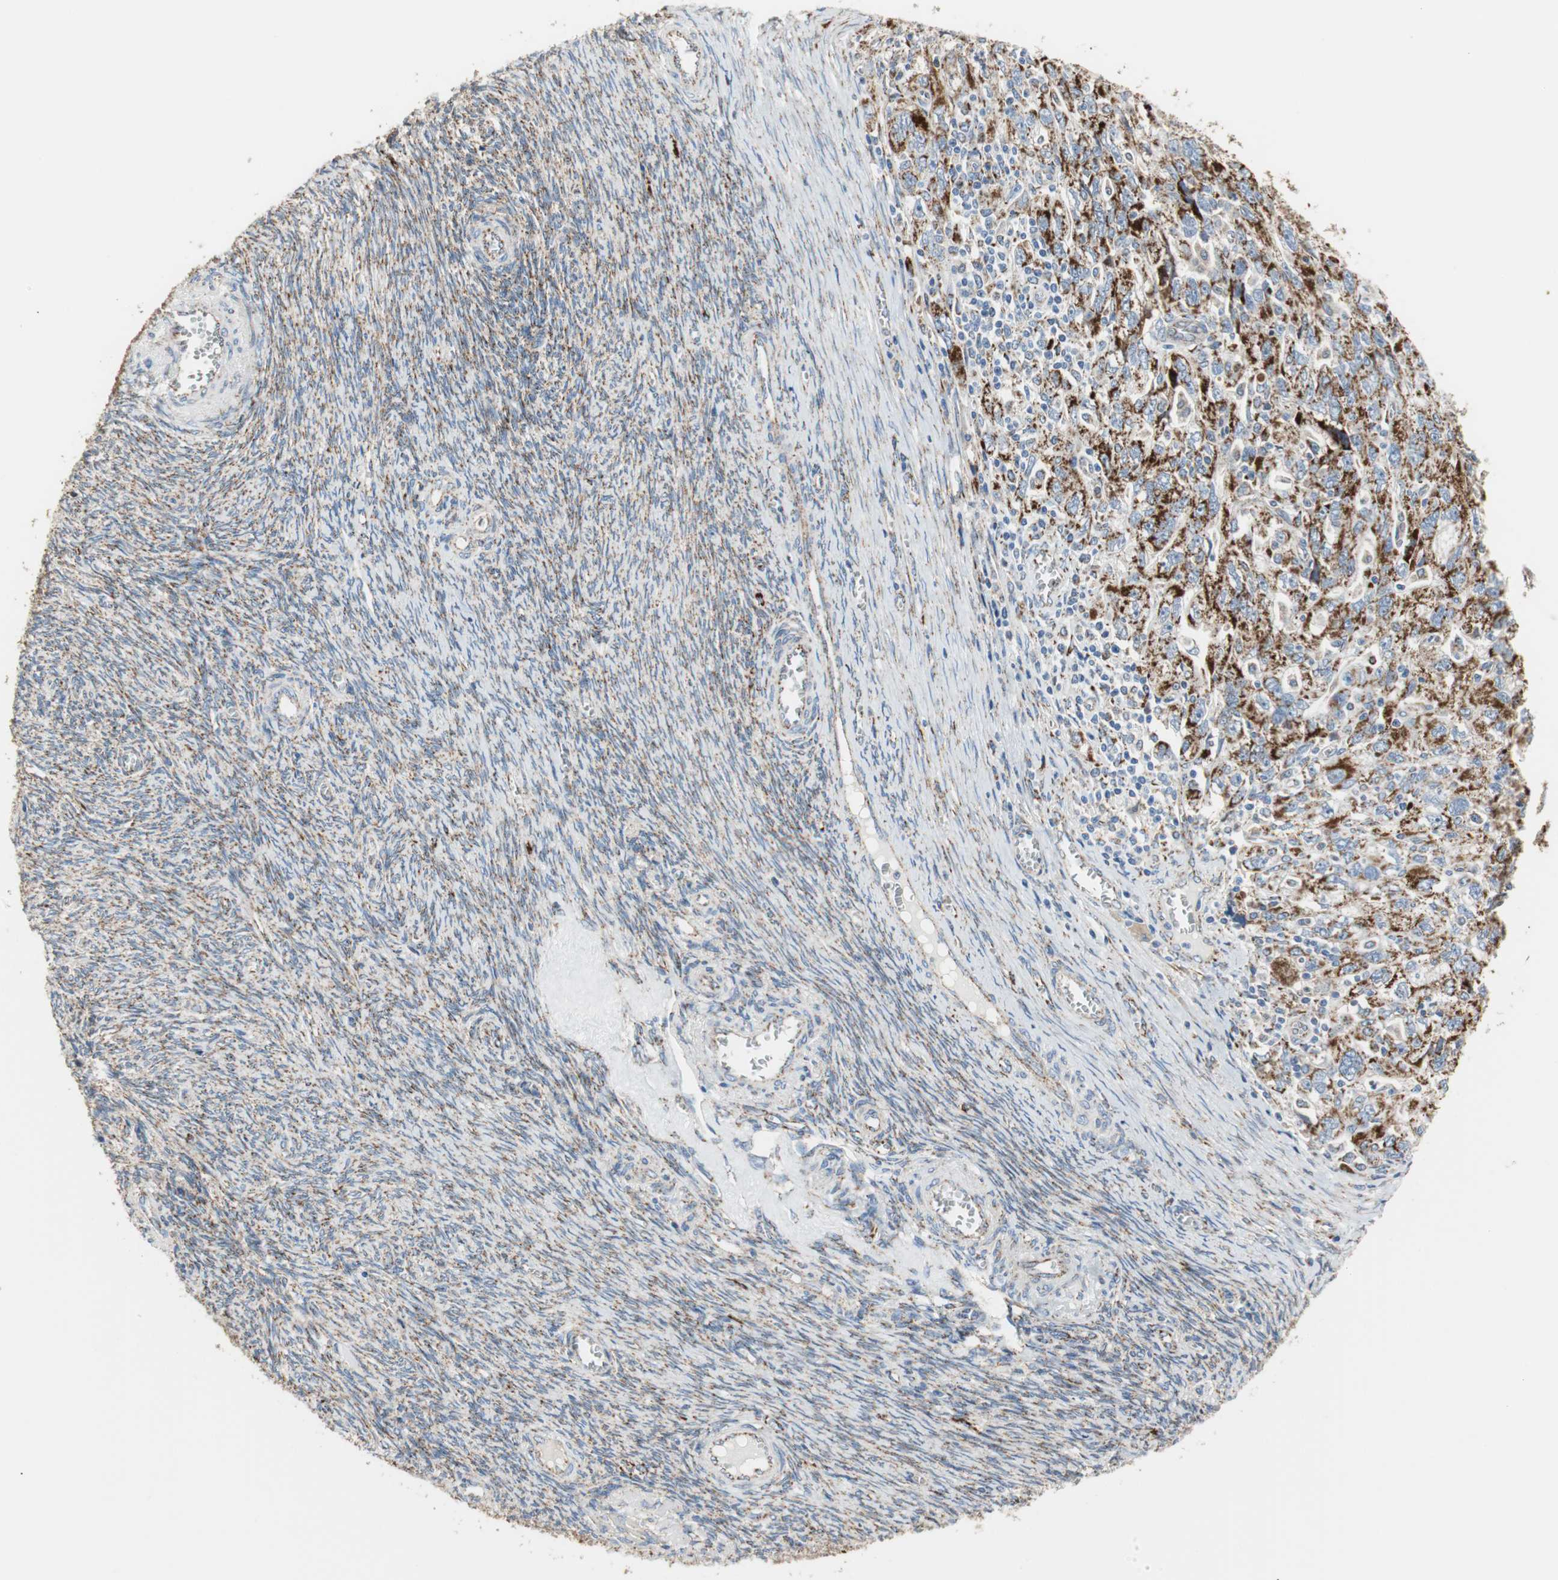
{"staining": {"intensity": "strong", "quantity": ">75%", "location": "cytoplasmic/membranous"}, "tissue": "ovarian cancer", "cell_type": "Tumor cells", "image_type": "cancer", "snomed": [{"axis": "morphology", "description": "Carcinoma, NOS"}, {"axis": "morphology", "description": "Cystadenocarcinoma, serous, NOS"}, {"axis": "topography", "description": "Ovary"}], "caption": "IHC staining of ovarian cancer, which reveals high levels of strong cytoplasmic/membranous staining in approximately >75% of tumor cells indicating strong cytoplasmic/membranous protein staining. The staining was performed using DAB (3,3'-diaminobenzidine) (brown) for protein detection and nuclei were counterstained in hematoxylin (blue).", "gene": "TST", "patient": {"sex": "female", "age": 69}}